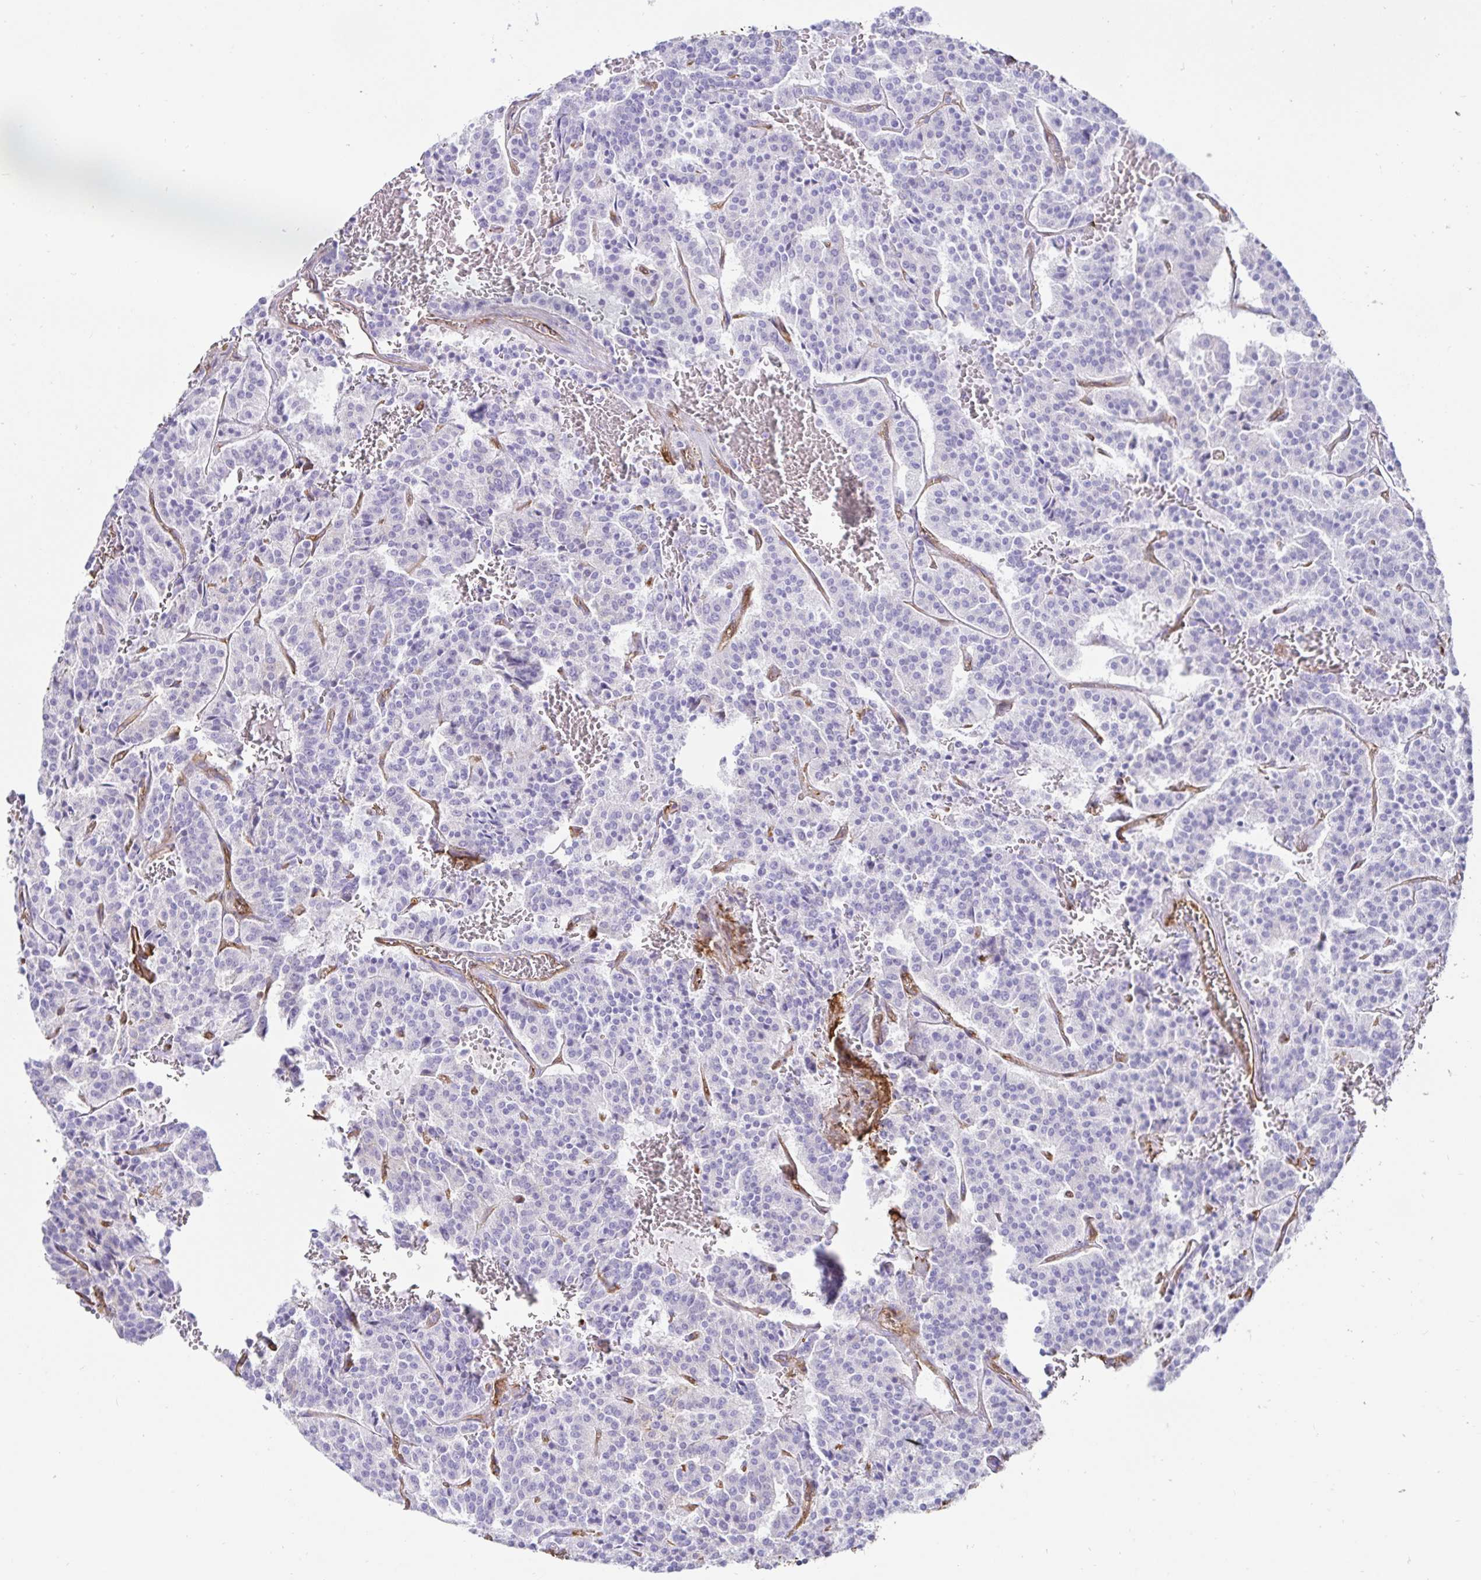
{"staining": {"intensity": "negative", "quantity": "none", "location": "none"}, "tissue": "carcinoid", "cell_type": "Tumor cells", "image_type": "cancer", "snomed": [{"axis": "morphology", "description": "Carcinoid, malignant, NOS"}, {"axis": "topography", "description": "Lung"}], "caption": "Malignant carcinoid was stained to show a protein in brown. There is no significant expression in tumor cells.", "gene": "ANXA2", "patient": {"sex": "male", "age": 70}}